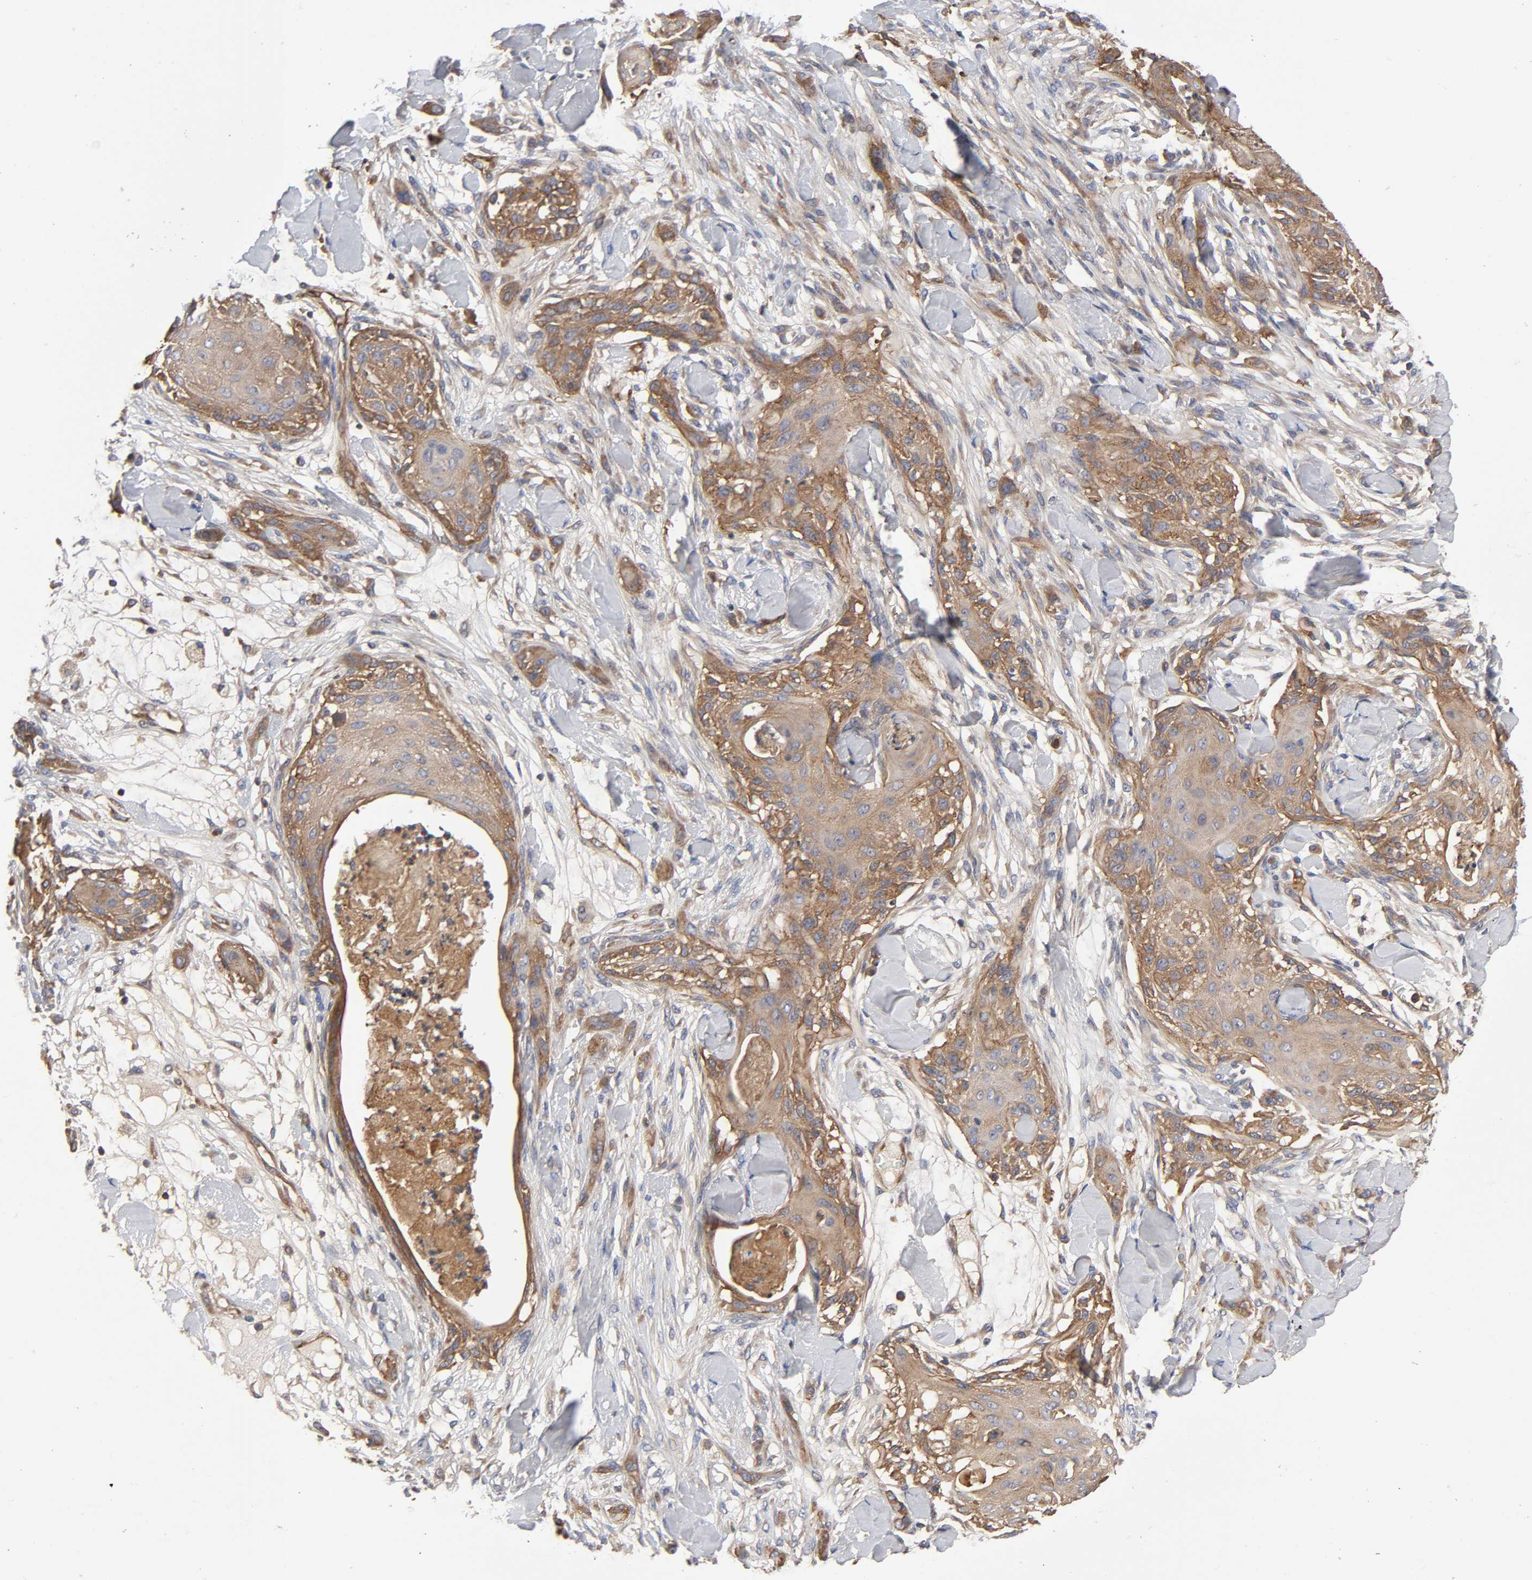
{"staining": {"intensity": "moderate", "quantity": "25%-75%", "location": "cytoplasmic/membranous"}, "tissue": "skin cancer", "cell_type": "Tumor cells", "image_type": "cancer", "snomed": [{"axis": "morphology", "description": "Squamous cell carcinoma, NOS"}, {"axis": "topography", "description": "Skin"}], "caption": "Immunohistochemical staining of skin cancer (squamous cell carcinoma) reveals moderate cytoplasmic/membranous protein staining in about 25%-75% of tumor cells.", "gene": "LAMTOR2", "patient": {"sex": "female", "age": 59}}